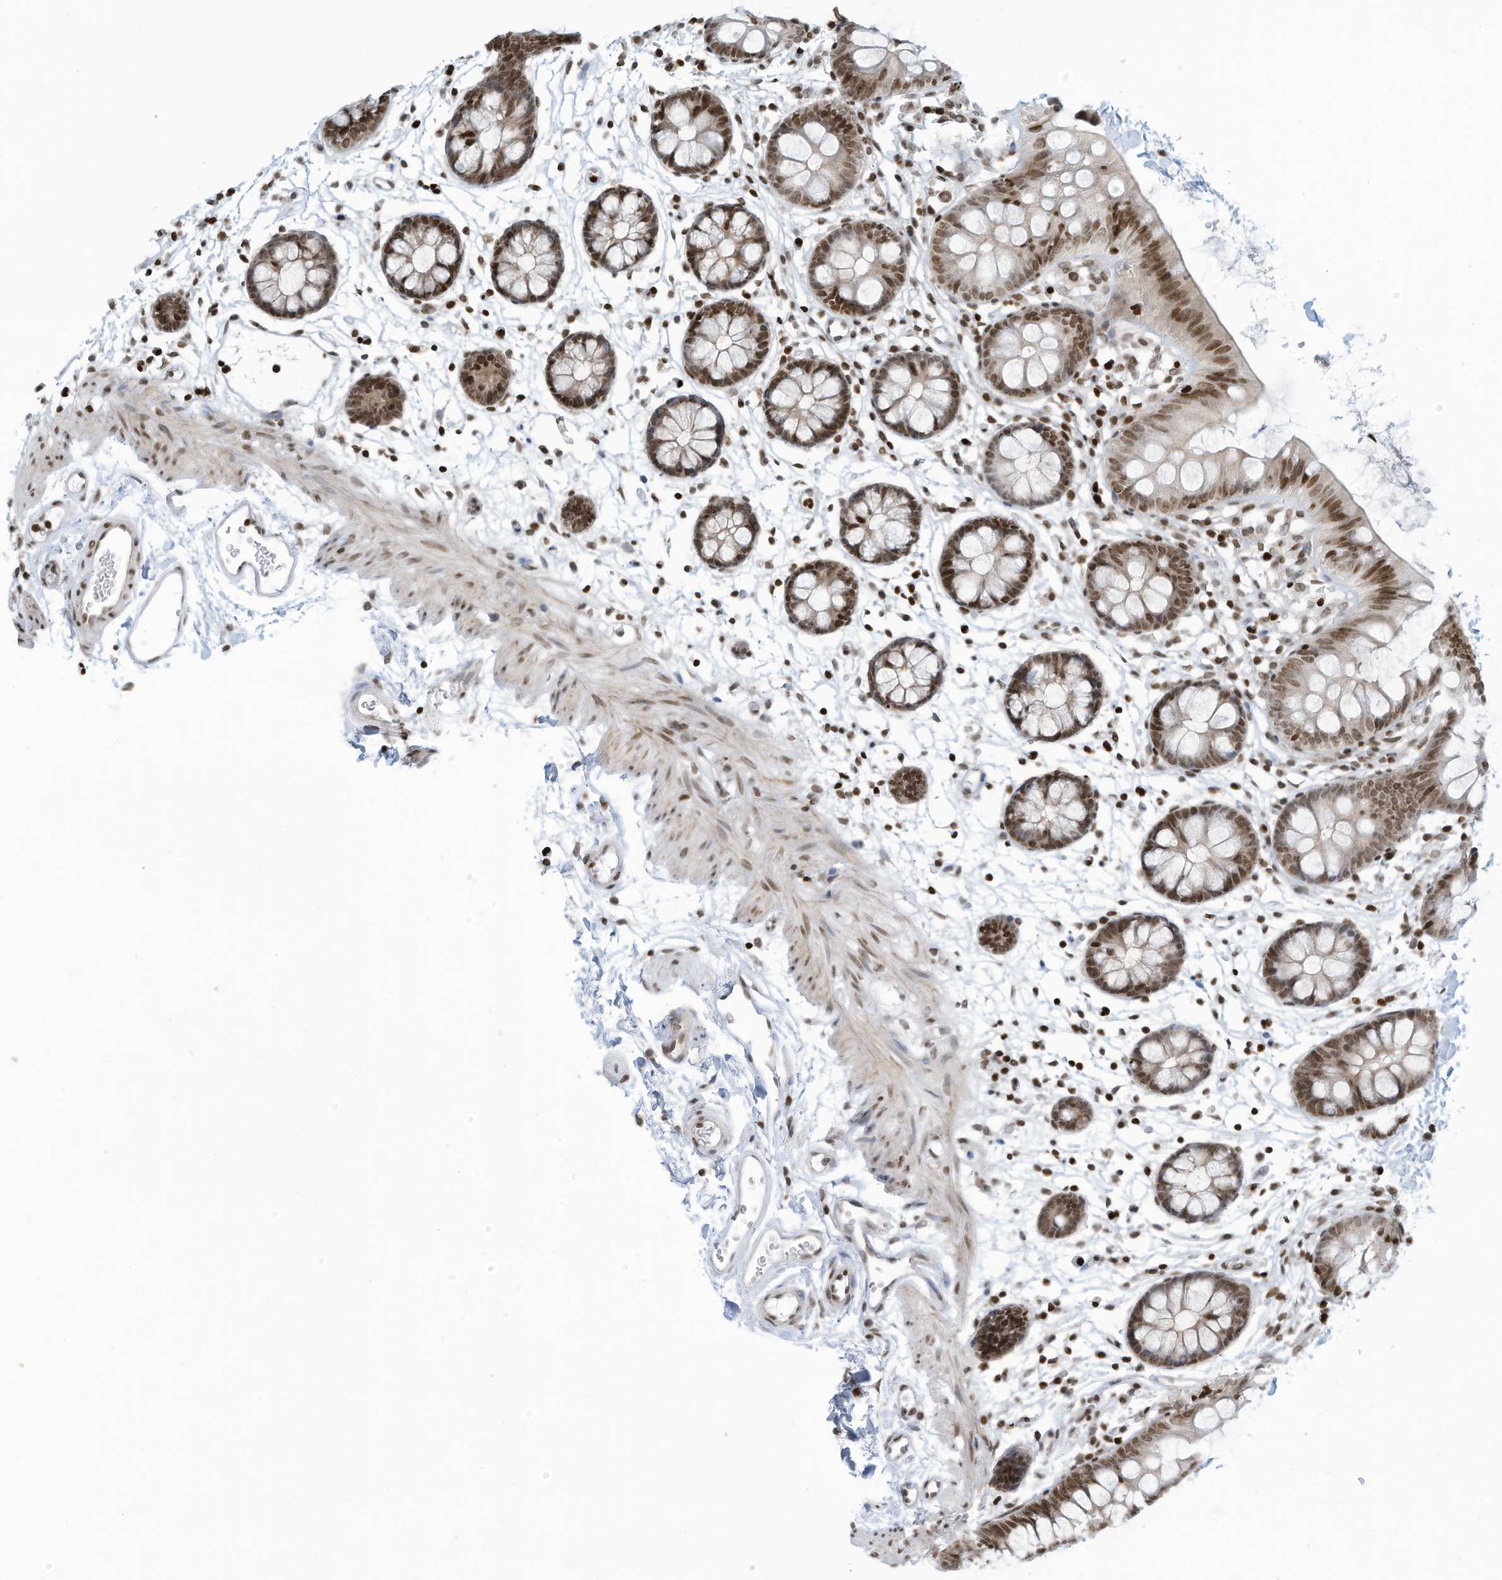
{"staining": {"intensity": "strong", "quantity": ">75%", "location": "nuclear"}, "tissue": "colon", "cell_type": "Endothelial cells", "image_type": "normal", "snomed": [{"axis": "morphology", "description": "Normal tissue, NOS"}, {"axis": "topography", "description": "Colon"}], "caption": "Colon stained with a brown dye displays strong nuclear positive positivity in about >75% of endothelial cells.", "gene": "ADI1", "patient": {"sex": "male", "age": 56}}